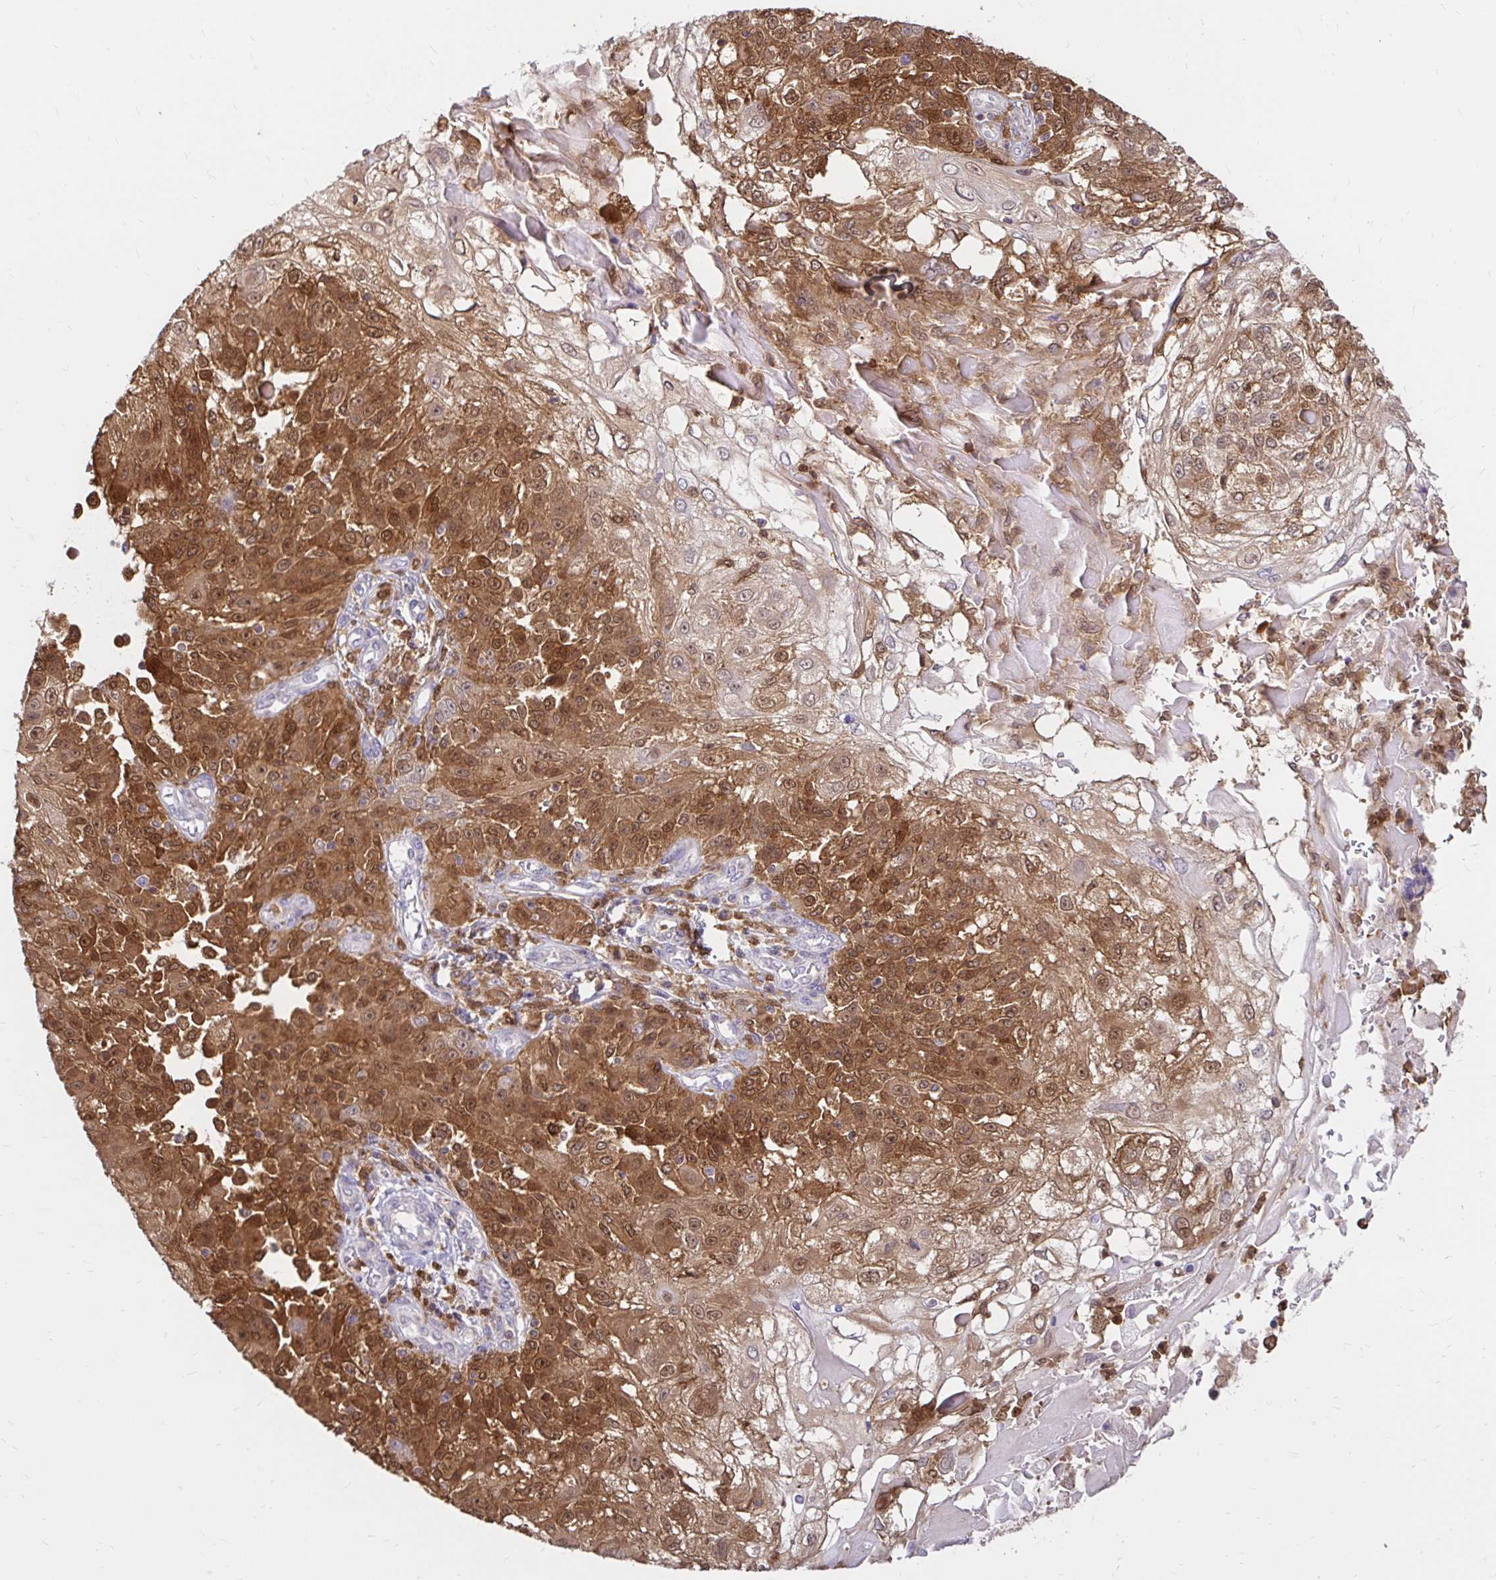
{"staining": {"intensity": "strong", "quantity": ">75%", "location": "cytoplasmic/membranous,nuclear"}, "tissue": "skin cancer", "cell_type": "Tumor cells", "image_type": "cancer", "snomed": [{"axis": "morphology", "description": "Normal tissue, NOS"}, {"axis": "morphology", "description": "Squamous cell carcinoma, NOS"}, {"axis": "topography", "description": "Skin"}], "caption": "Skin cancer (squamous cell carcinoma) stained with DAB (3,3'-diaminobenzidine) immunohistochemistry (IHC) displays high levels of strong cytoplasmic/membranous and nuclear positivity in about >75% of tumor cells. The staining was performed using DAB (3,3'-diaminobenzidine) to visualize the protein expression in brown, while the nuclei were stained in blue with hematoxylin (Magnification: 20x).", "gene": "PYCARD", "patient": {"sex": "female", "age": 83}}